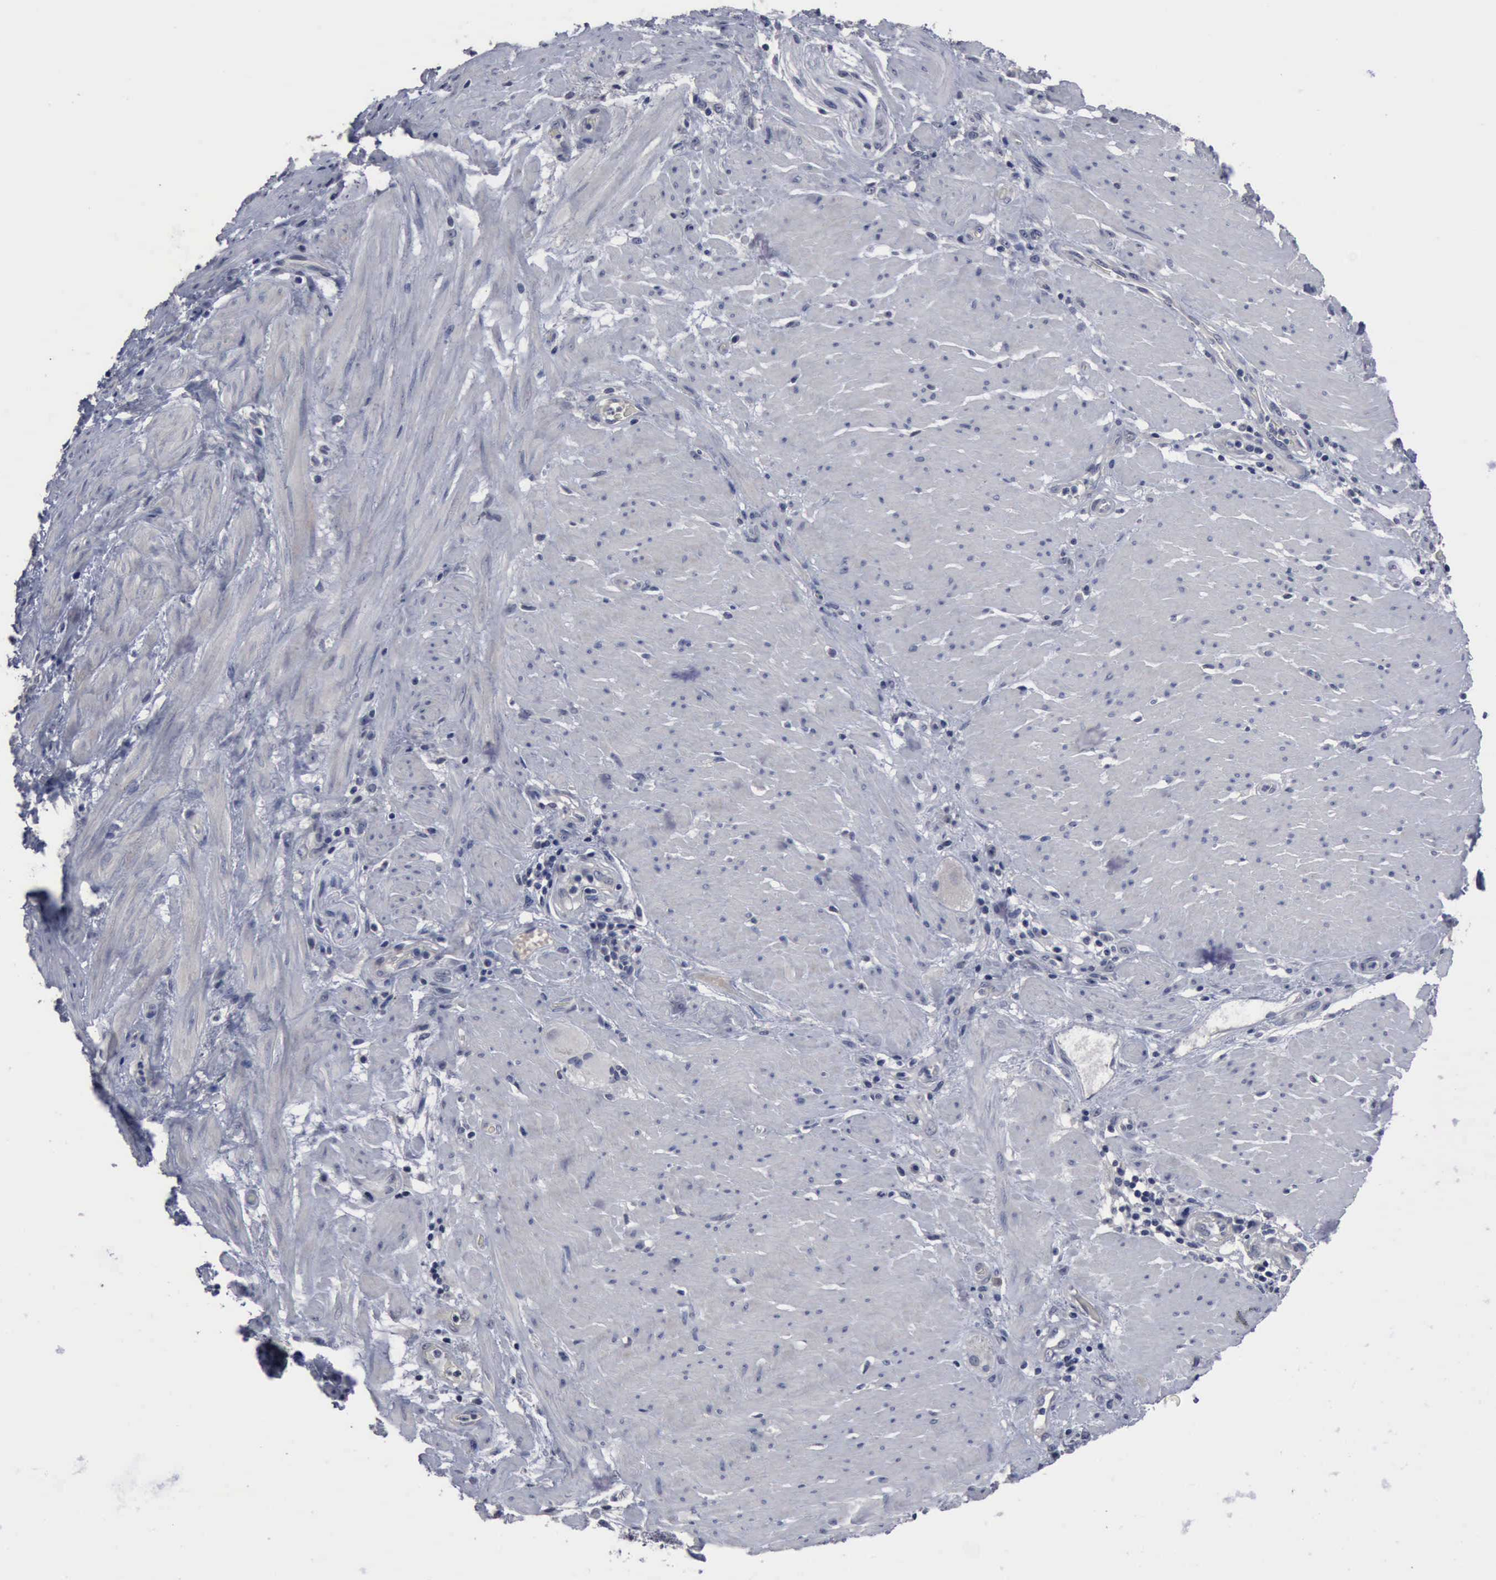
{"staining": {"intensity": "negative", "quantity": "none", "location": "none"}, "tissue": "stomach cancer", "cell_type": "Tumor cells", "image_type": "cancer", "snomed": [{"axis": "morphology", "description": "Adenocarcinoma, NOS"}, {"axis": "topography", "description": "Stomach, lower"}], "caption": "Tumor cells show no significant protein positivity in stomach cancer.", "gene": "MYO18B", "patient": {"sex": "male", "age": 88}}